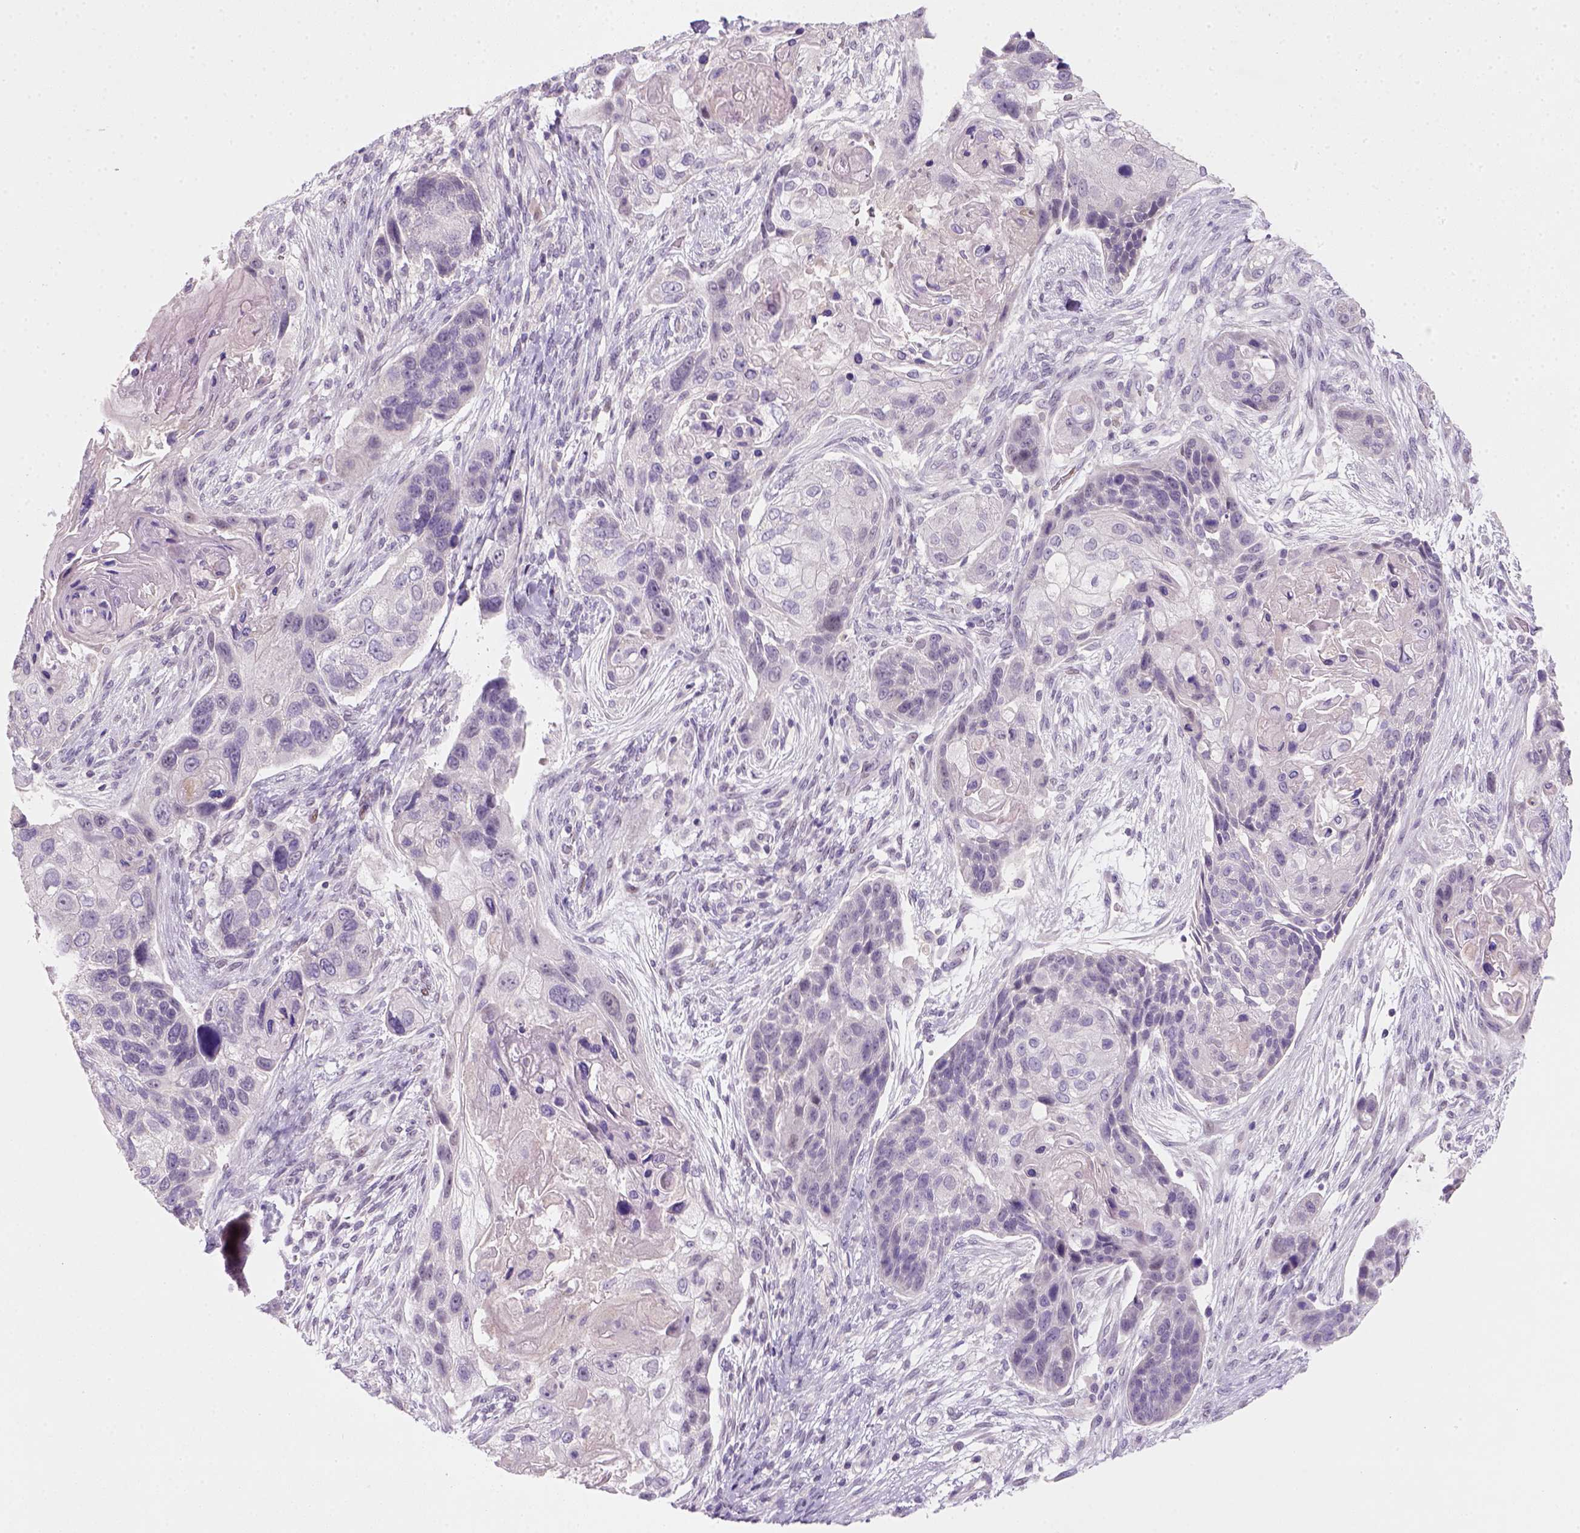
{"staining": {"intensity": "negative", "quantity": "none", "location": "none"}, "tissue": "lung cancer", "cell_type": "Tumor cells", "image_type": "cancer", "snomed": [{"axis": "morphology", "description": "Squamous cell carcinoma, NOS"}, {"axis": "topography", "description": "Lung"}], "caption": "Protein analysis of squamous cell carcinoma (lung) demonstrates no significant positivity in tumor cells. (DAB IHC with hematoxylin counter stain).", "gene": "ZMAT4", "patient": {"sex": "male", "age": 69}}